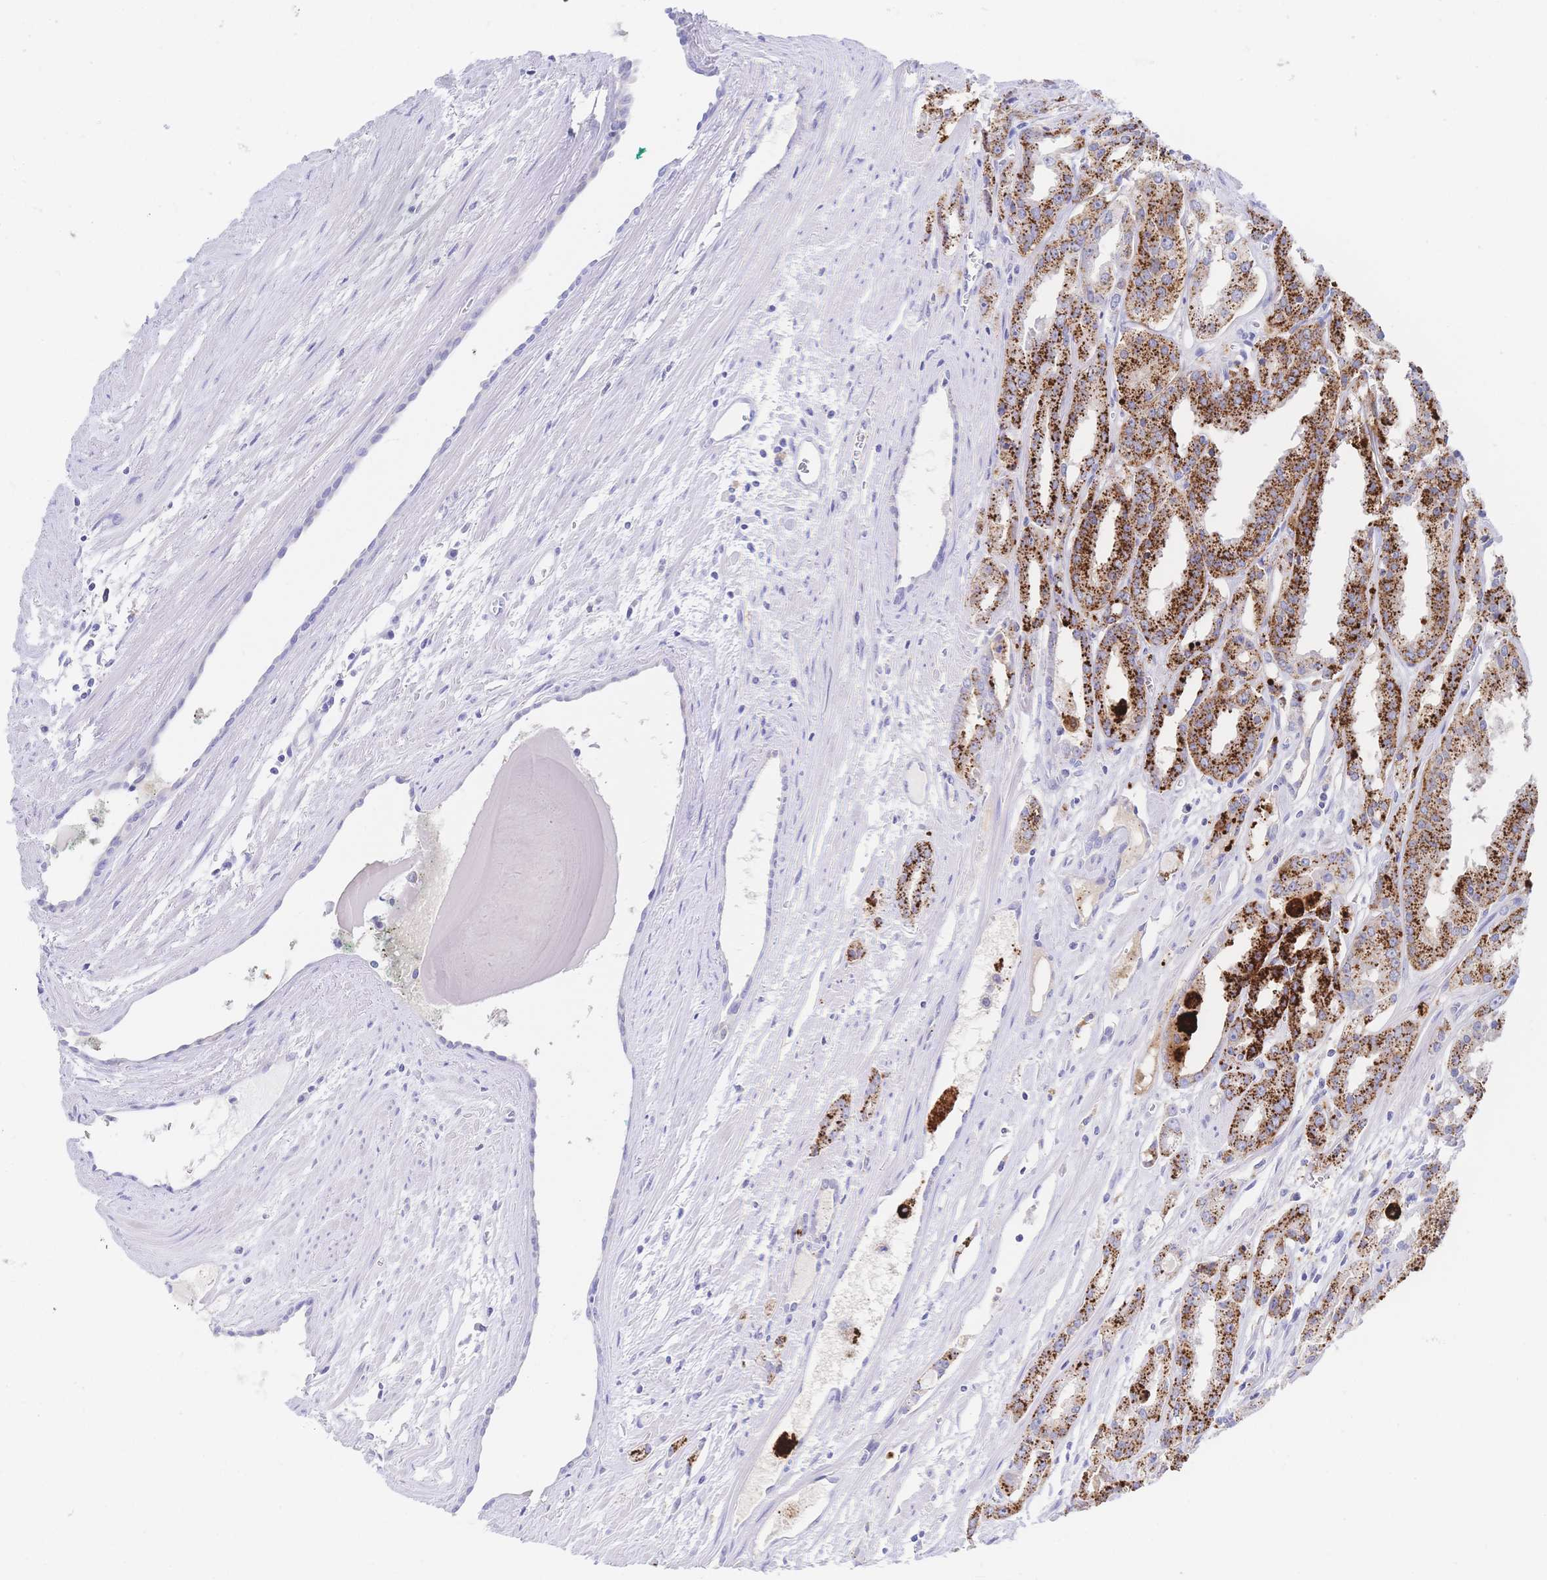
{"staining": {"intensity": "strong", "quantity": ">75%", "location": "cytoplasmic/membranous"}, "tissue": "prostate cancer", "cell_type": "Tumor cells", "image_type": "cancer", "snomed": [{"axis": "morphology", "description": "Adenocarcinoma, High grade"}, {"axis": "topography", "description": "Prostate"}], "caption": "Immunohistochemical staining of prostate cancer (high-grade adenocarcinoma) shows high levels of strong cytoplasmic/membranous positivity in about >75% of tumor cells.", "gene": "RRM1", "patient": {"sex": "male", "age": 68}}